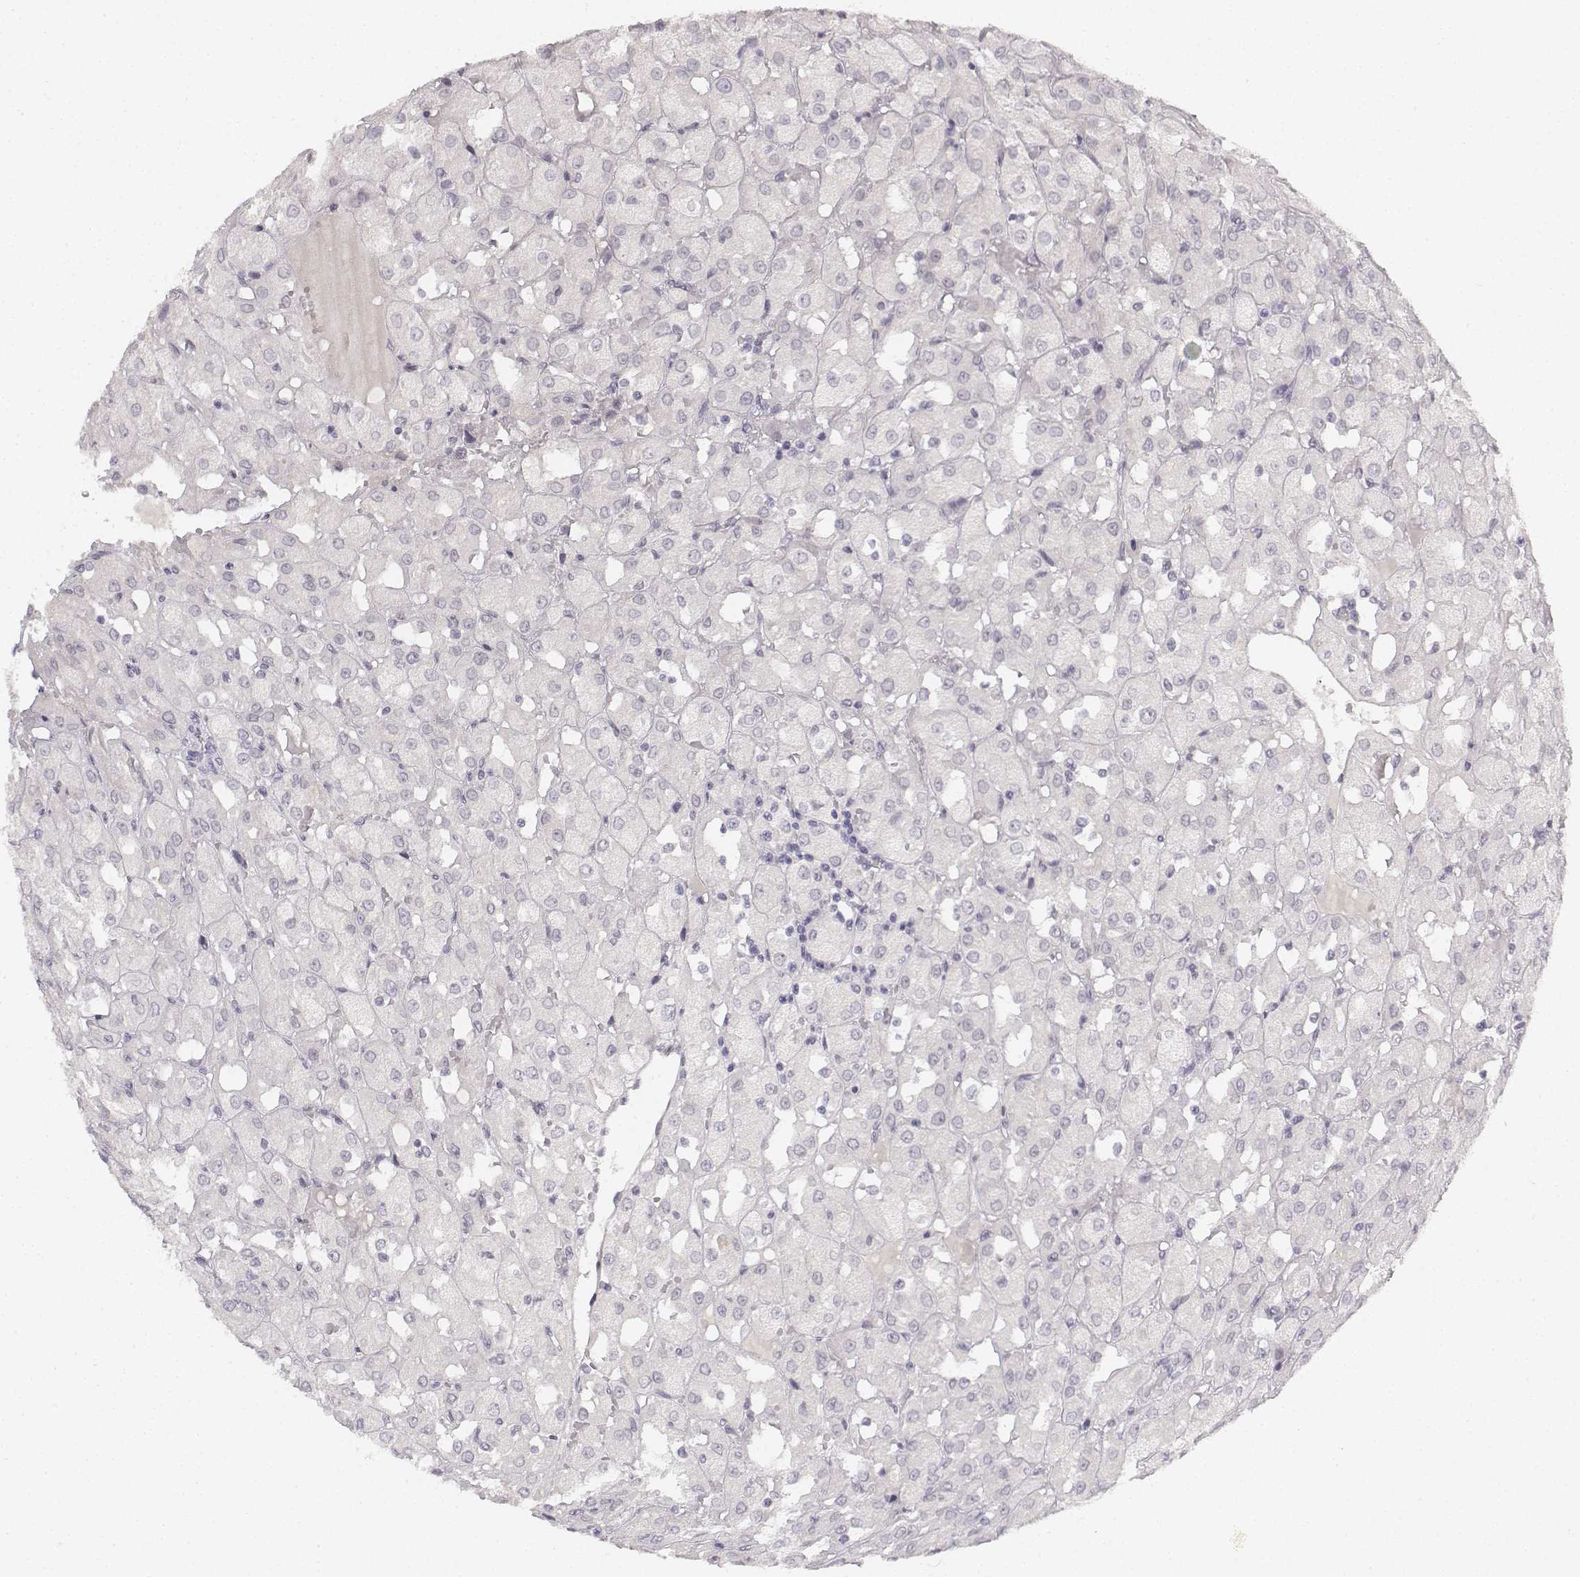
{"staining": {"intensity": "negative", "quantity": "none", "location": "none"}, "tissue": "renal cancer", "cell_type": "Tumor cells", "image_type": "cancer", "snomed": [{"axis": "morphology", "description": "Adenocarcinoma, NOS"}, {"axis": "topography", "description": "Kidney"}], "caption": "Tumor cells show no significant protein staining in renal adenocarcinoma. (Stains: DAB IHC with hematoxylin counter stain, Microscopy: brightfield microscopy at high magnification).", "gene": "KRT84", "patient": {"sex": "male", "age": 72}}